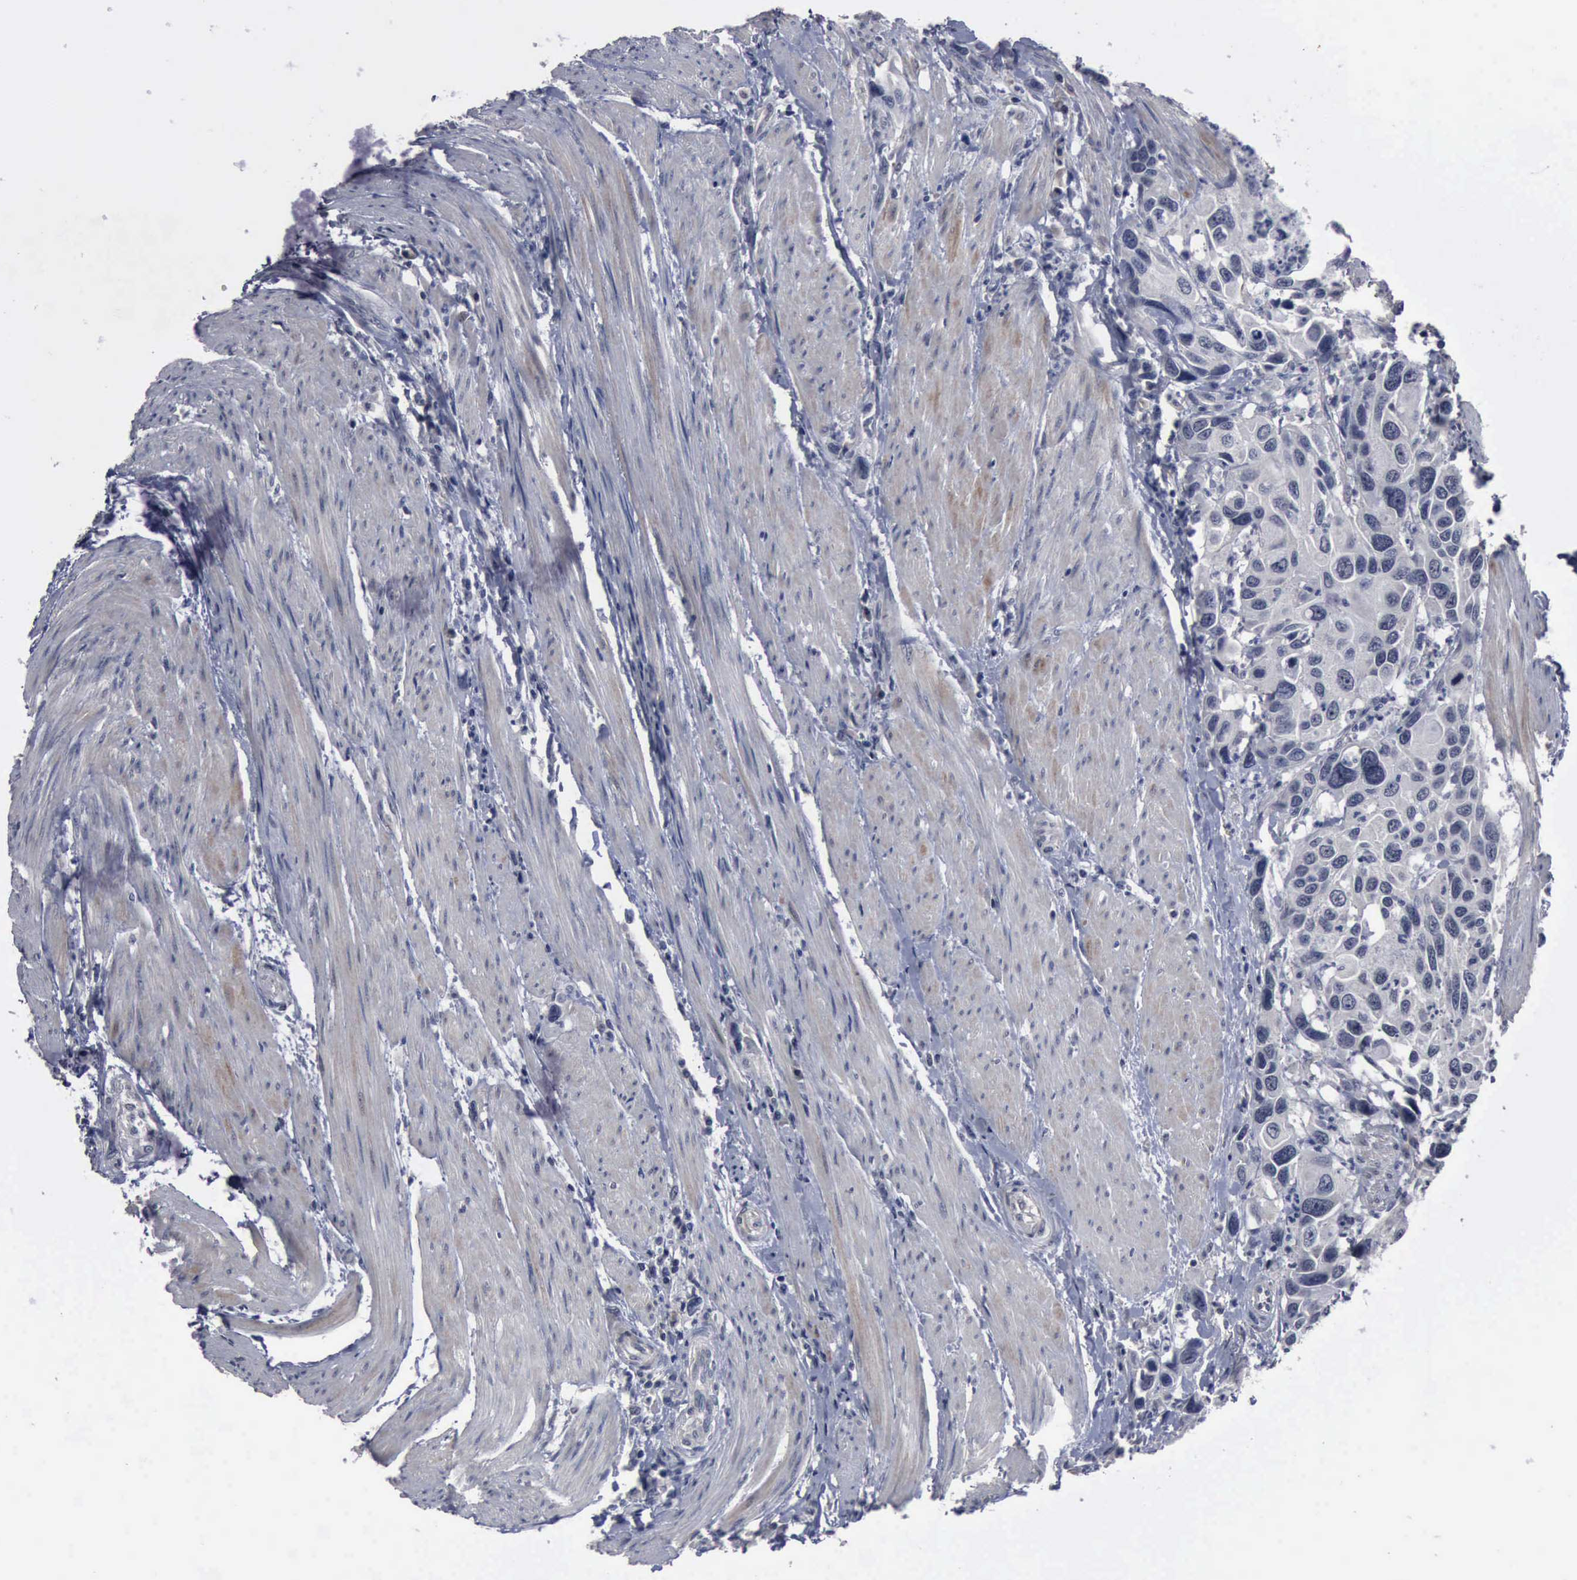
{"staining": {"intensity": "negative", "quantity": "none", "location": "none"}, "tissue": "urothelial cancer", "cell_type": "Tumor cells", "image_type": "cancer", "snomed": [{"axis": "morphology", "description": "Urothelial carcinoma, High grade"}, {"axis": "topography", "description": "Urinary bladder"}], "caption": "This is an immunohistochemistry (IHC) histopathology image of human urothelial cancer. There is no positivity in tumor cells.", "gene": "MYO18B", "patient": {"sex": "male", "age": 66}}